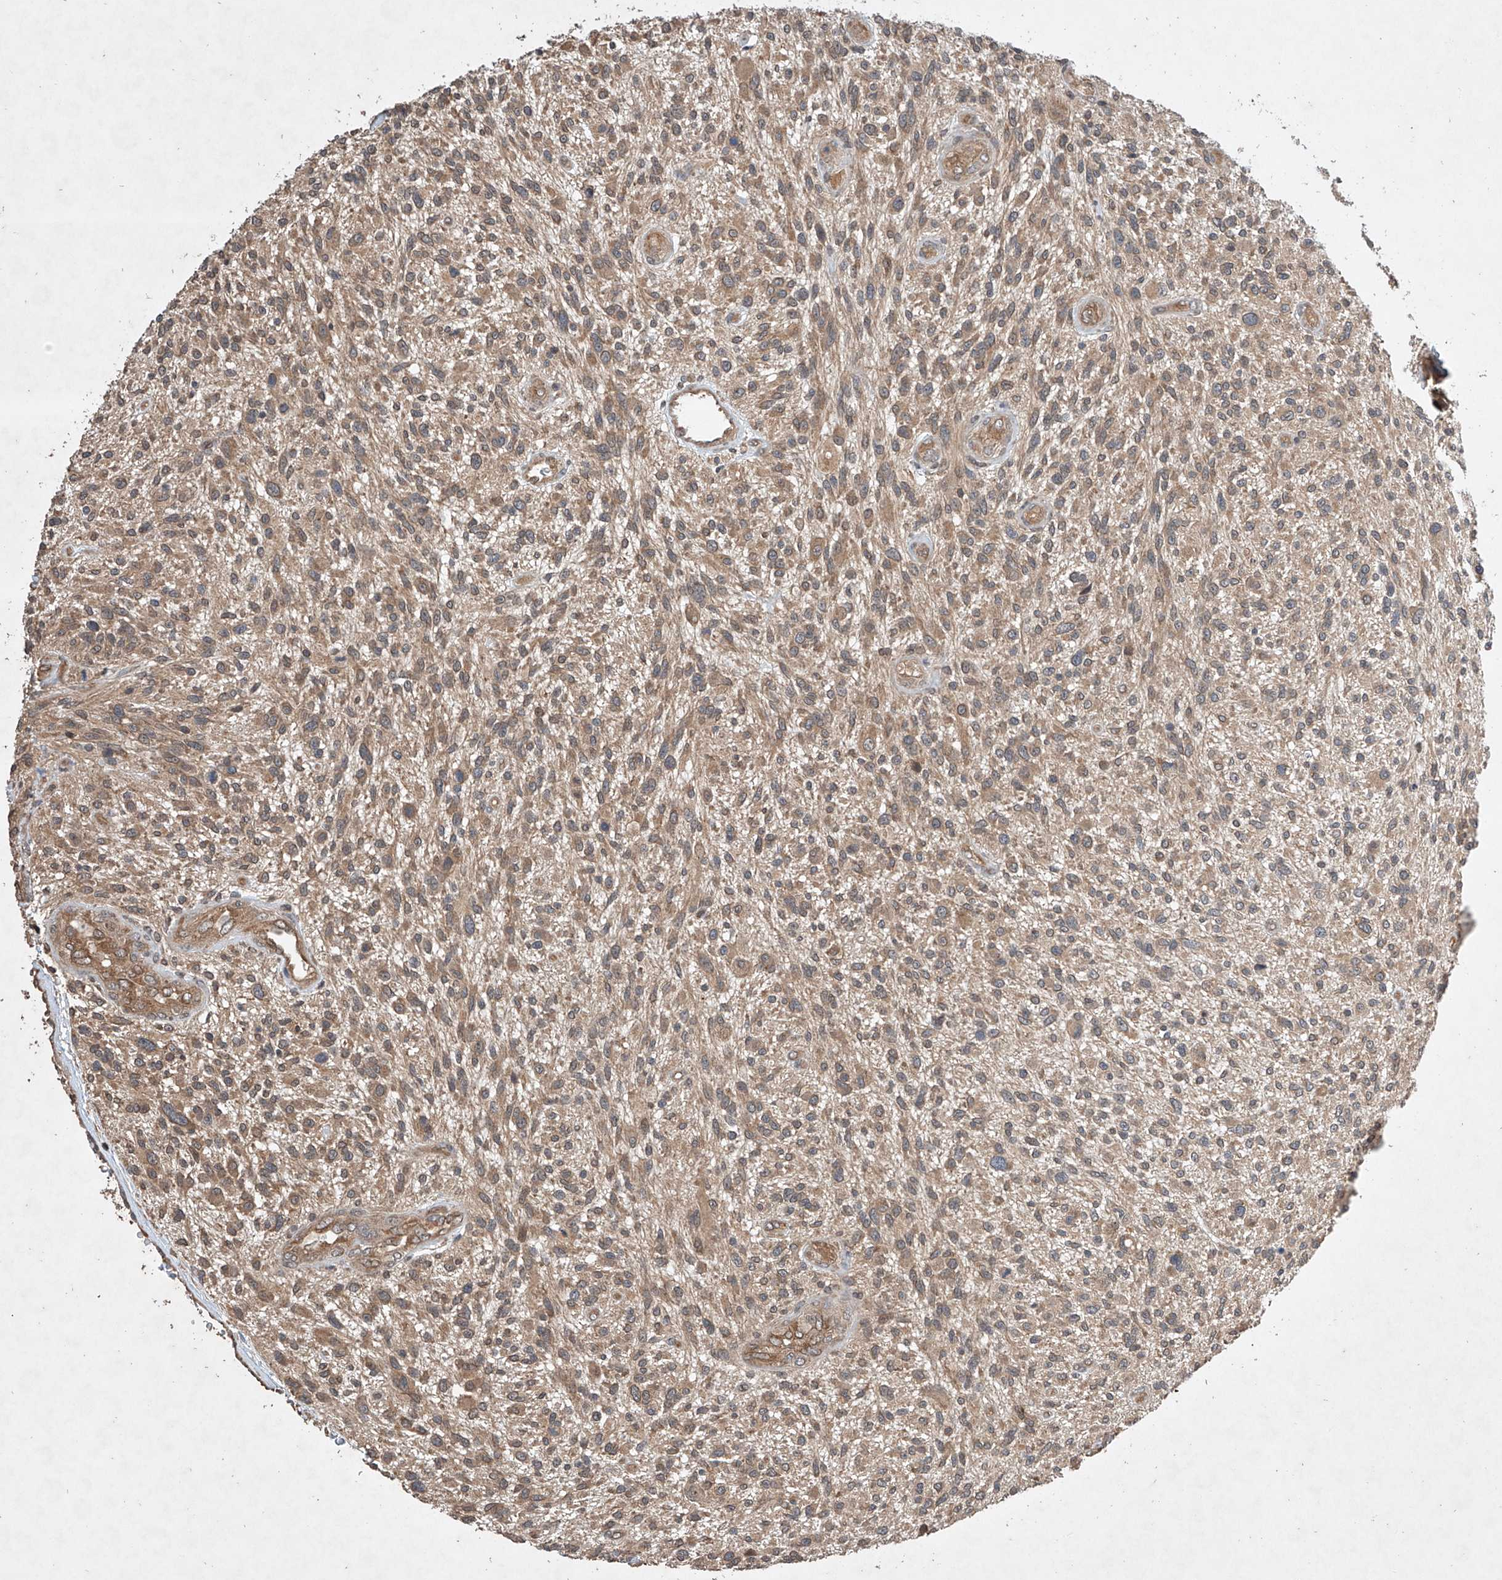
{"staining": {"intensity": "weak", "quantity": ">75%", "location": "cytoplasmic/membranous"}, "tissue": "glioma", "cell_type": "Tumor cells", "image_type": "cancer", "snomed": [{"axis": "morphology", "description": "Glioma, malignant, High grade"}, {"axis": "topography", "description": "Brain"}], "caption": "Immunohistochemical staining of human glioma displays low levels of weak cytoplasmic/membranous positivity in about >75% of tumor cells. The protein is stained brown, and the nuclei are stained in blue (DAB (3,3'-diaminobenzidine) IHC with brightfield microscopy, high magnification).", "gene": "LURAP1", "patient": {"sex": "male", "age": 47}}